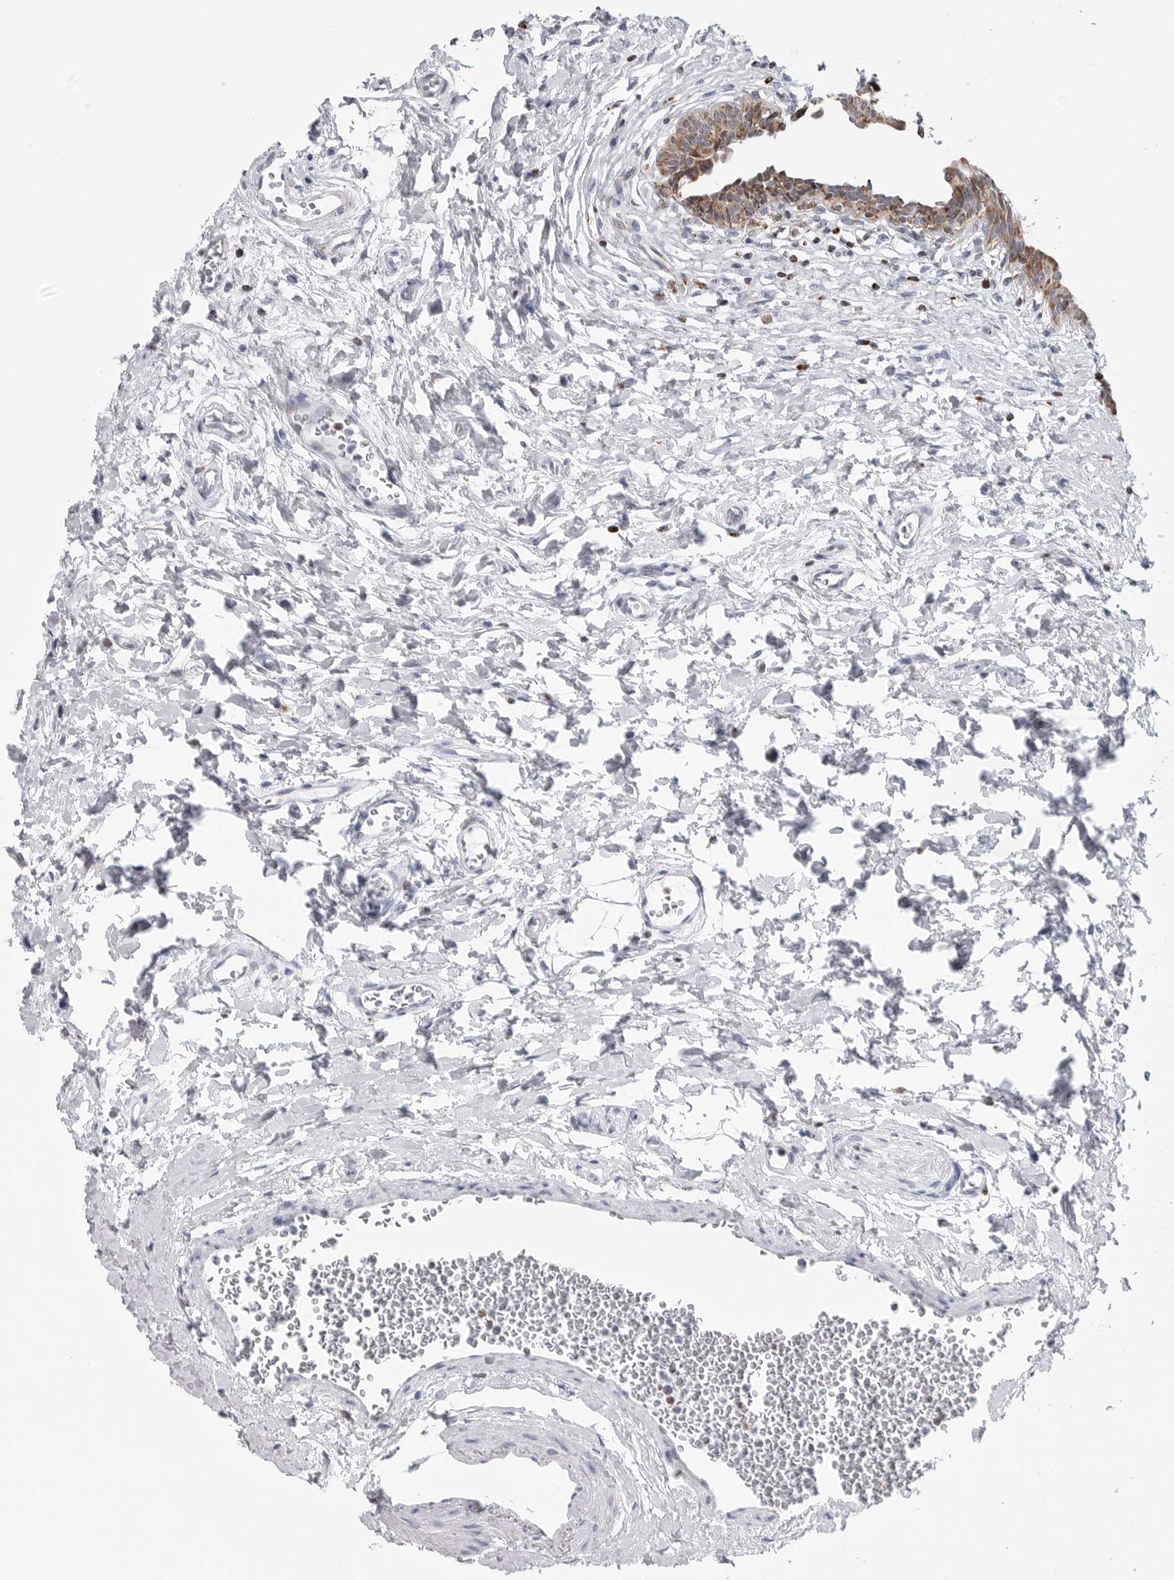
{"staining": {"intensity": "moderate", "quantity": ">75%", "location": "cytoplasmic/membranous"}, "tissue": "urinary bladder", "cell_type": "Urothelial cells", "image_type": "normal", "snomed": [{"axis": "morphology", "description": "Normal tissue, NOS"}, {"axis": "topography", "description": "Urinary bladder"}], "caption": "An immunohistochemistry (IHC) histopathology image of normal tissue is shown. Protein staining in brown shows moderate cytoplasmic/membranous positivity in urinary bladder within urothelial cells. Using DAB (3,3'-diaminobenzidine) (brown) and hematoxylin (blue) stains, captured at high magnification using brightfield microscopy.", "gene": "COX5A", "patient": {"sex": "male", "age": 83}}